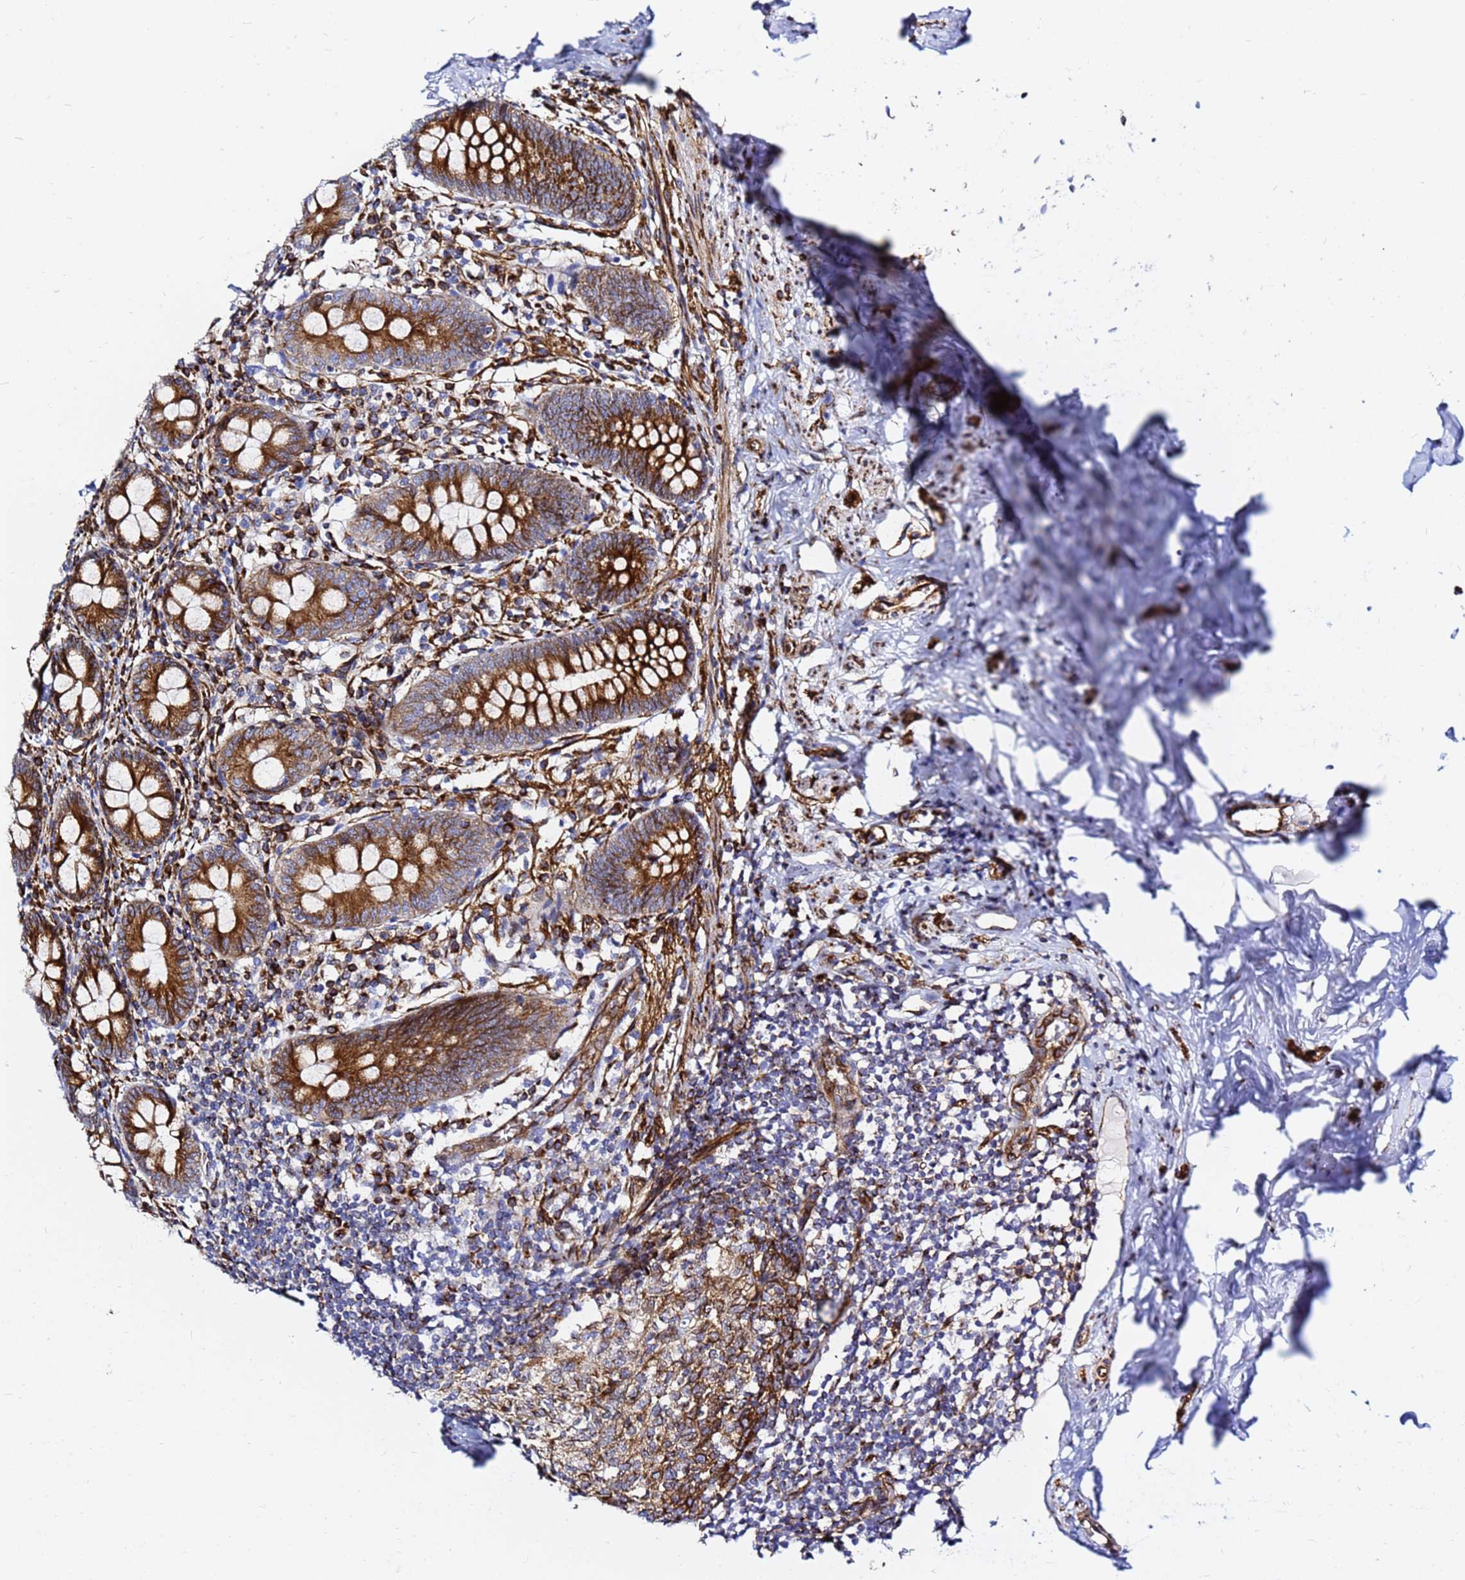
{"staining": {"intensity": "strong", "quantity": ">75%", "location": "cytoplasmic/membranous"}, "tissue": "appendix", "cell_type": "Glandular cells", "image_type": "normal", "snomed": [{"axis": "morphology", "description": "Normal tissue, NOS"}, {"axis": "topography", "description": "Appendix"}], "caption": "Protein analysis of benign appendix shows strong cytoplasmic/membranous expression in about >75% of glandular cells.", "gene": "TUBA8", "patient": {"sex": "female", "age": 51}}